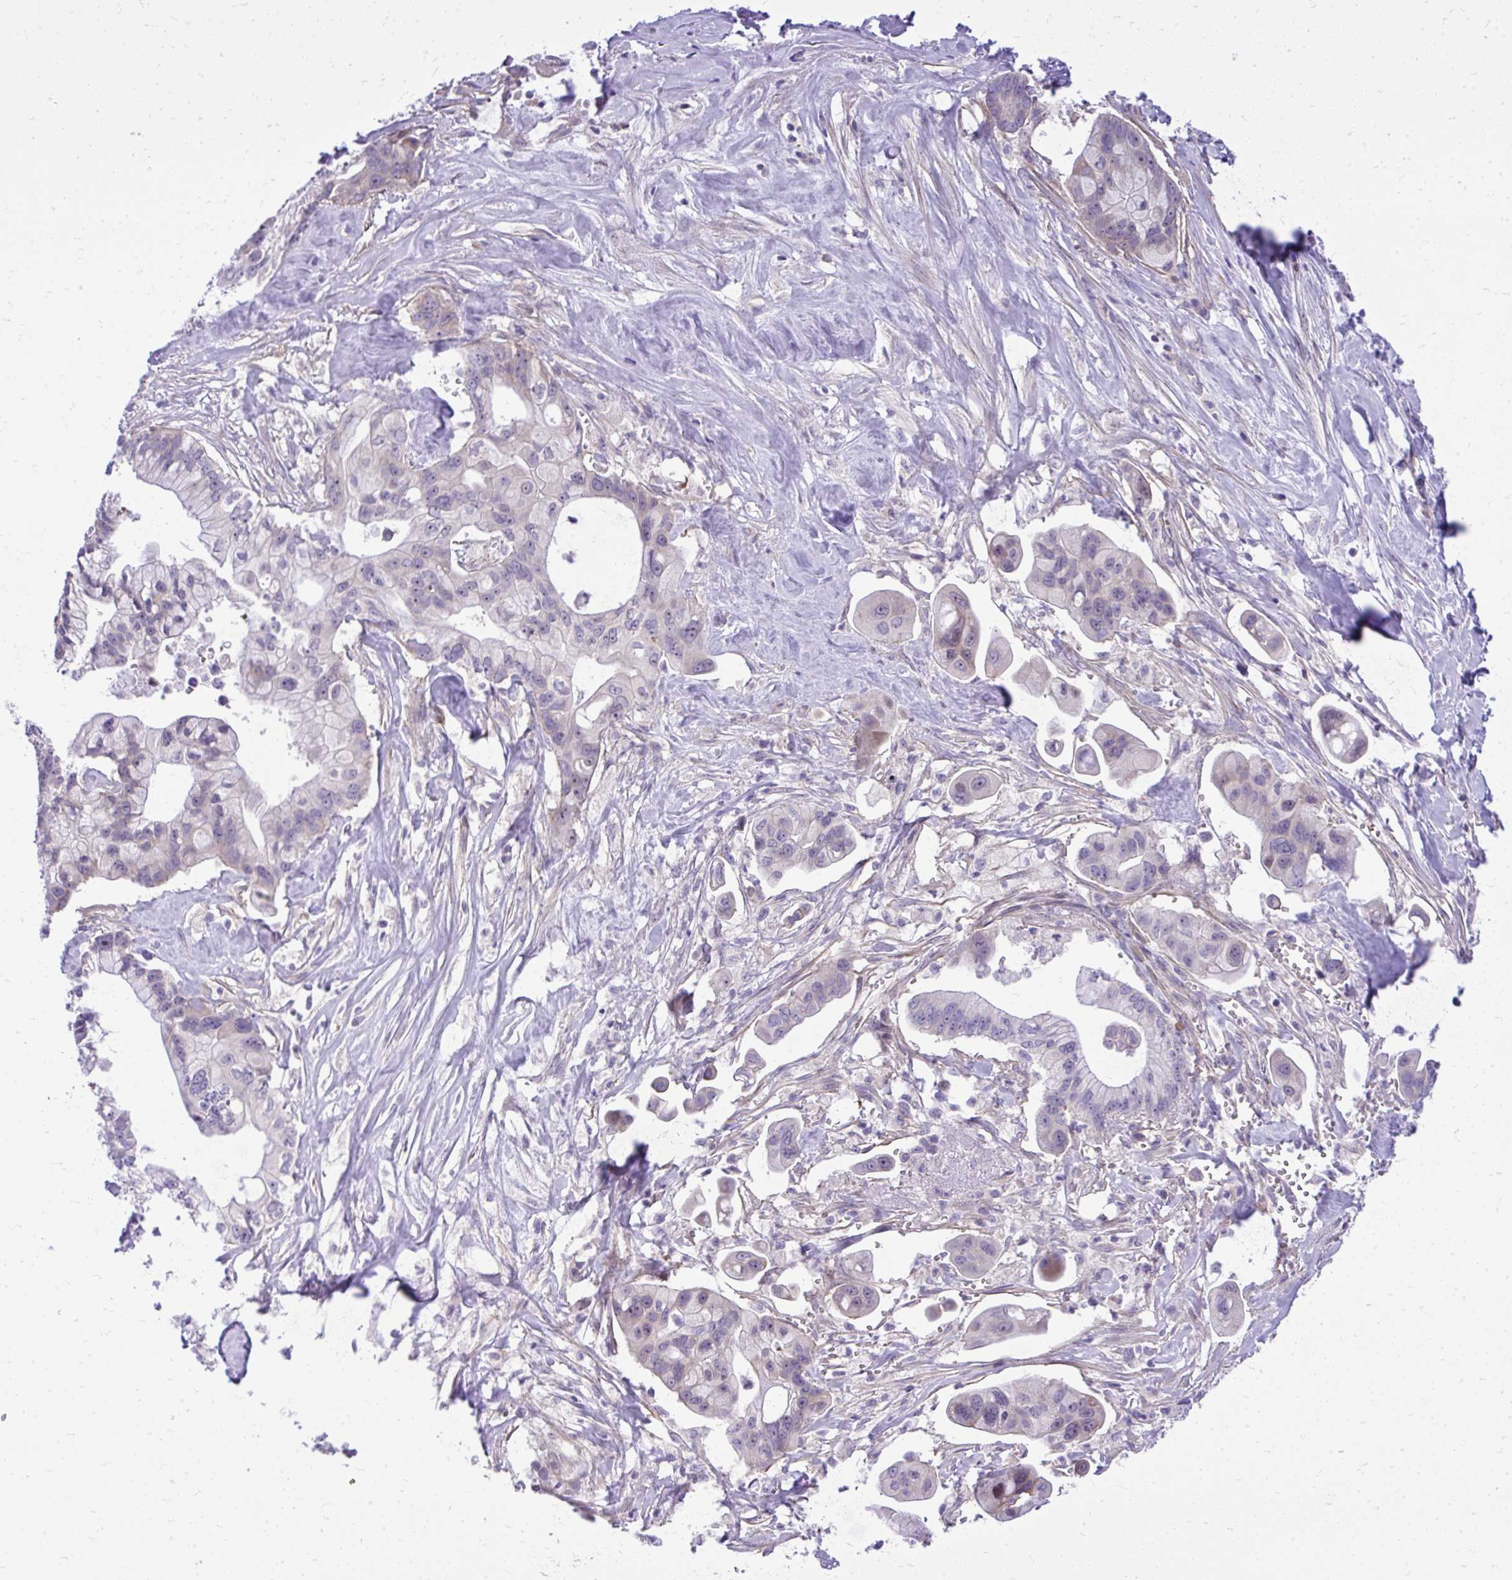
{"staining": {"intensity": "negative", "quantity": "none", "location": "none"}, "tissue": "pancreatic cancer", "cell_type": "Tumor cells", "image_type": "cancer", "snomed": [{"axis": "morphology", "description": "Adenocarcinoma, NOS"}, {"axis": "topography", "description": "Pancreas"}], "caption": "Immunohistochemistry (IHC) micrograph of human pancreatic cancer (adenocarcinoma) stained for a protein (brown), which displays no positivity in tumor cells. Nuclei are stained in blue.", "gene": "GRK4", "patient": {"sex": "male", "age": 68}}